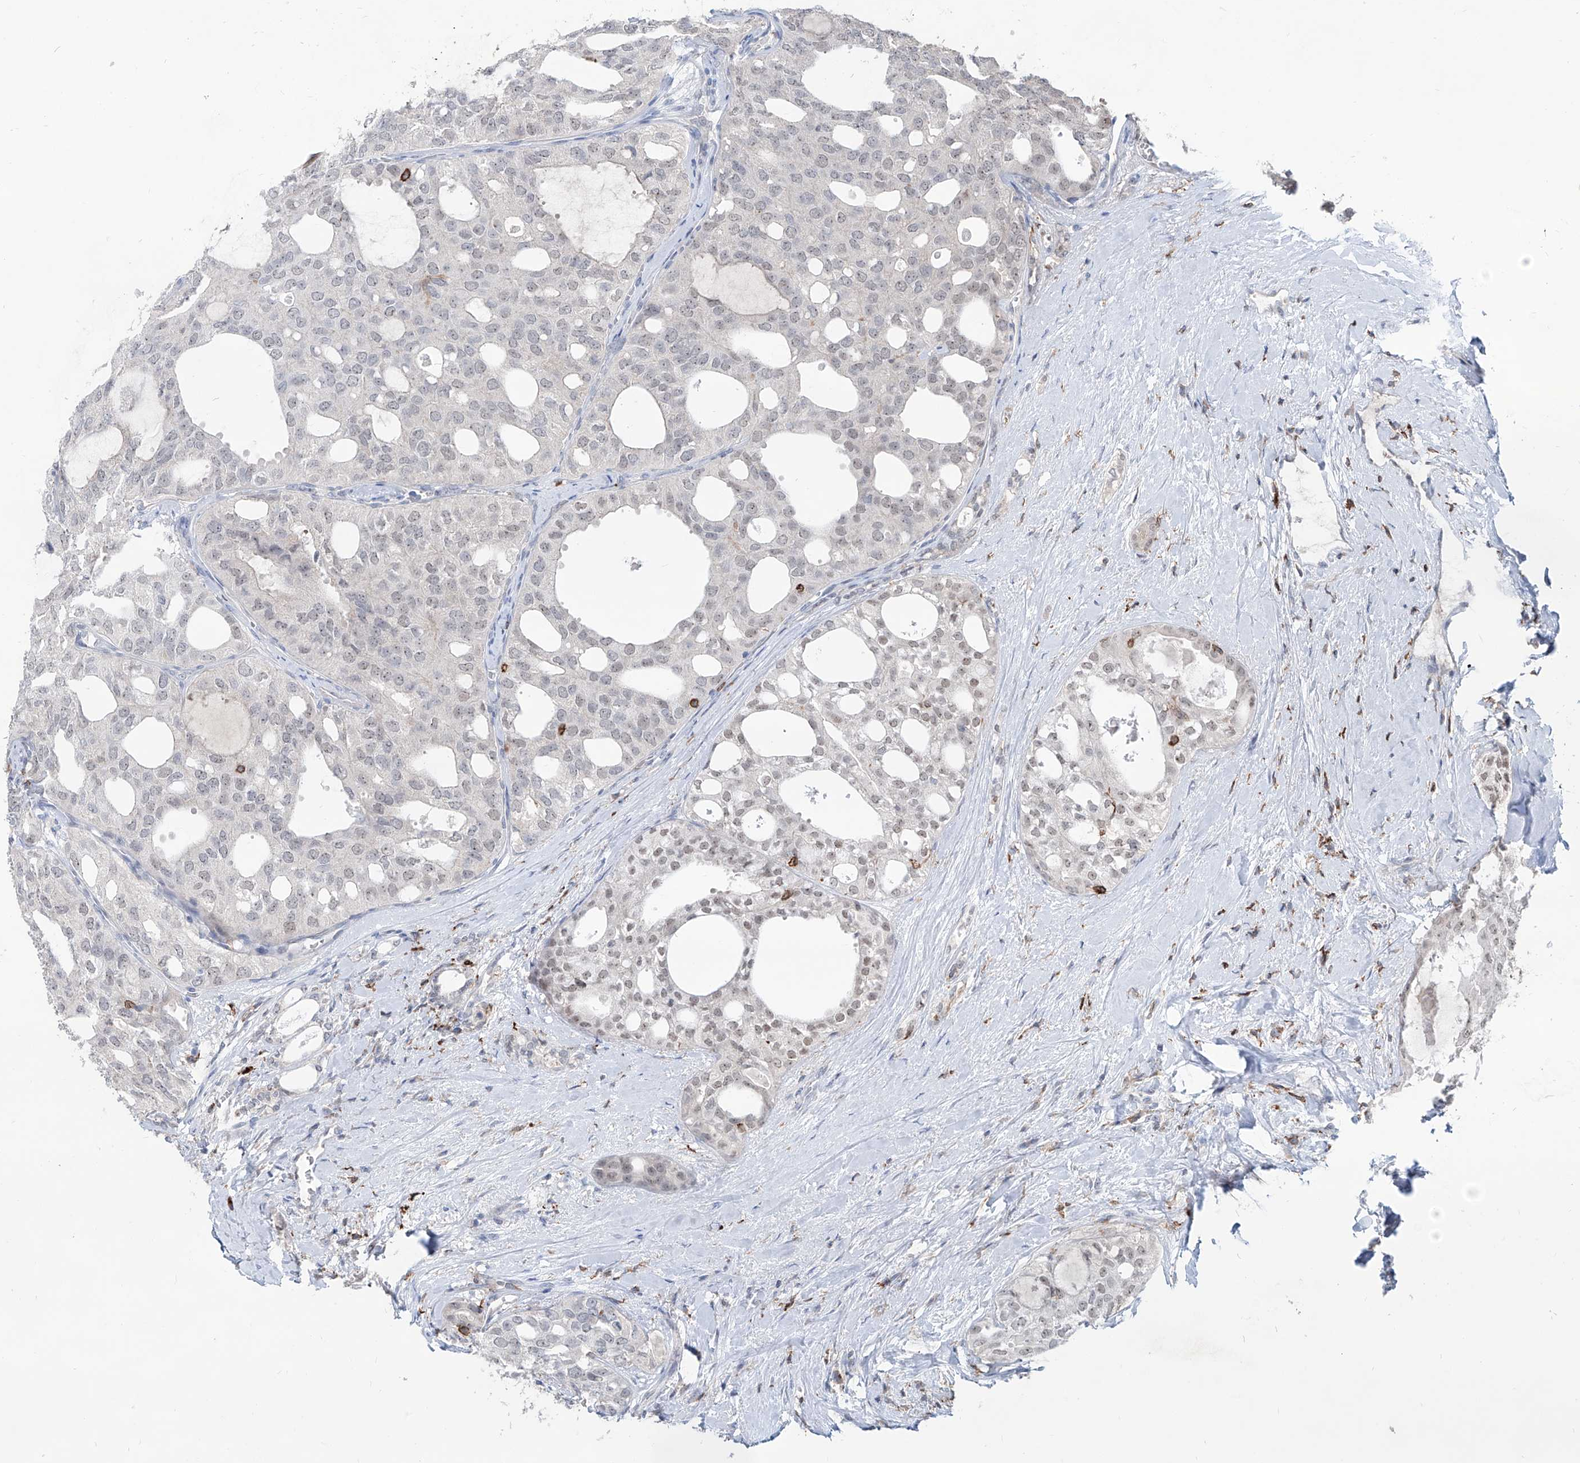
{"staining": {"intensity": "weak", "quantity": "<25%", "location": "nuclear"}, "tissue": "thyroid cancer", "cell_type": "Tumor cells", "image_type": "cancer", "snomed": [{"axis": "morphology", "description": "Follicular adenoma carcinoma, NOS"}, {"axis": "topography", "description": "Thyroid gland"}], "caption": "The photomicrograph demonstrates no staining of tumor cells in follicular adenoma carcinoma (thyroid).", "gene": "ZBTB48", "patient": {"sex": "male", "age": 75}}